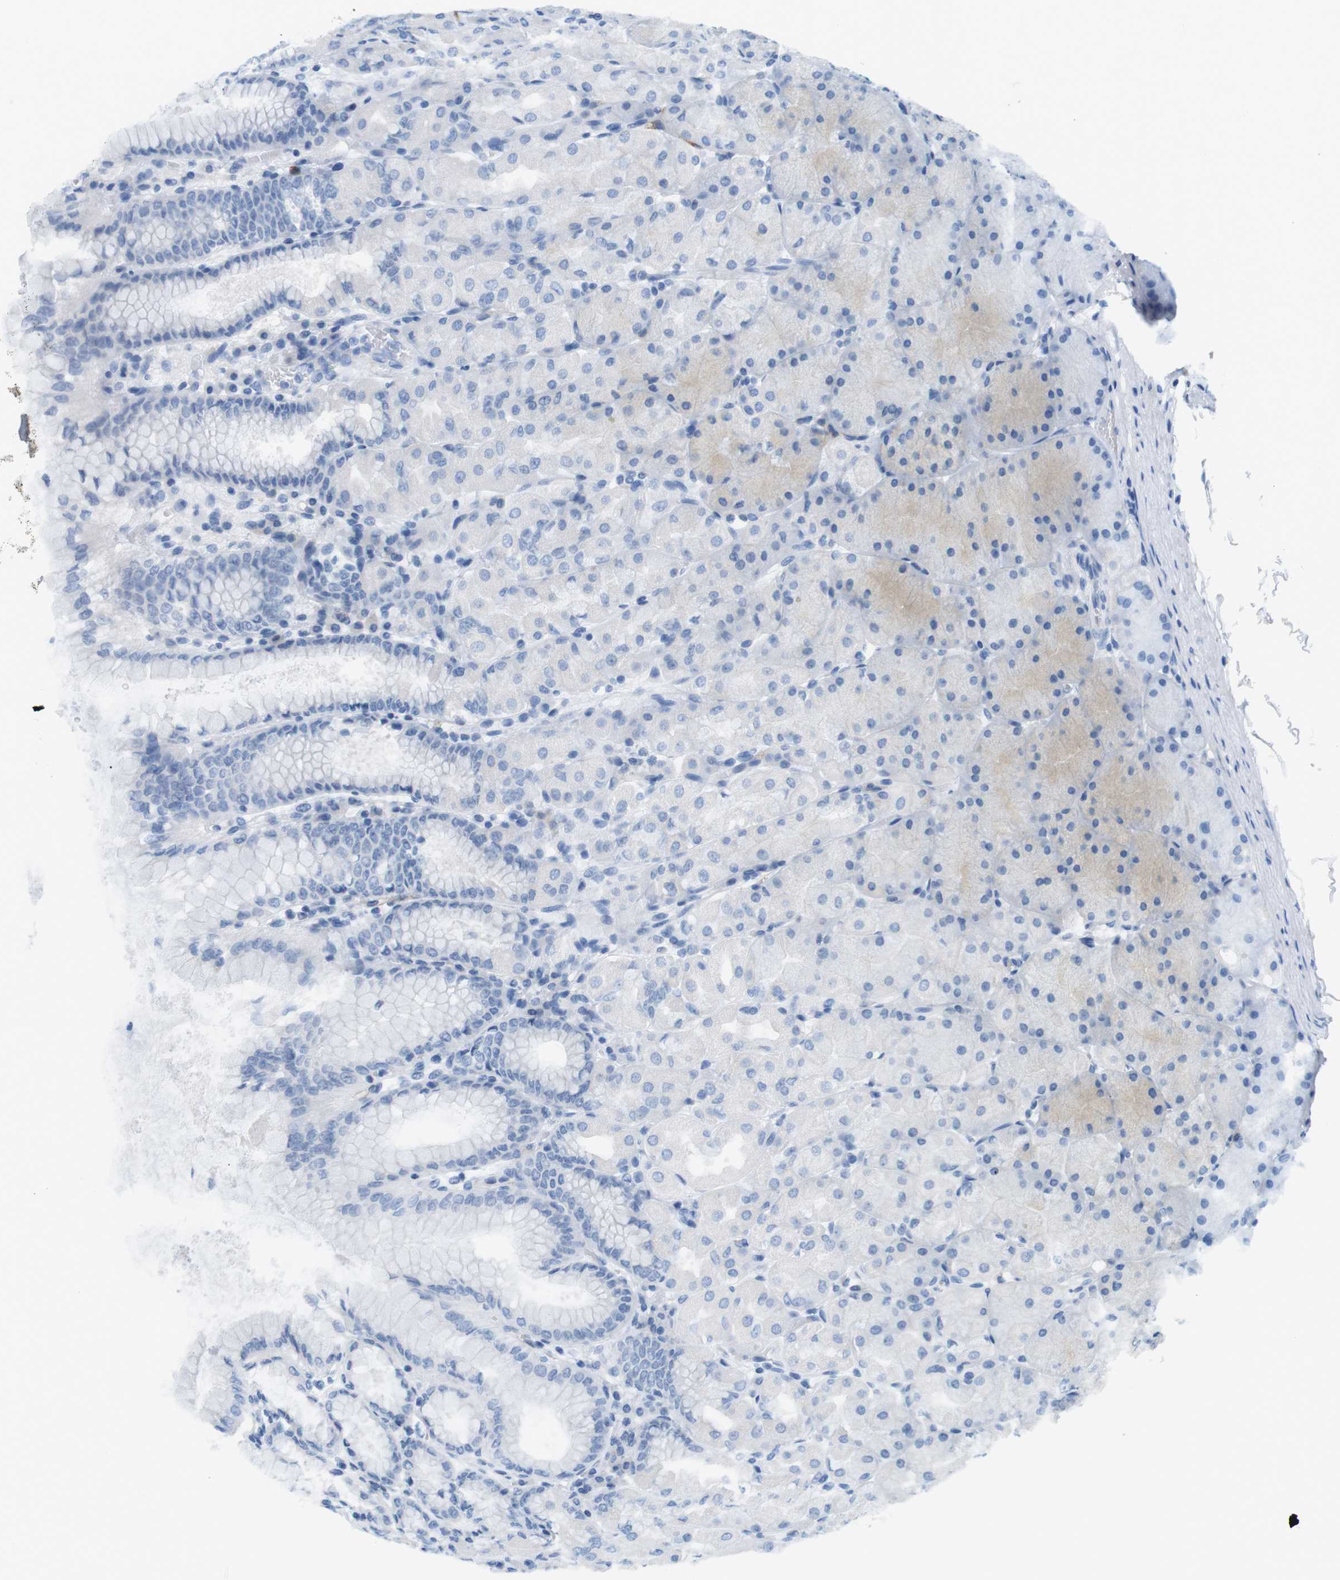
{"staining": {"intensity": "weak", "quantity": "<25%", "location": "cytoplasmic/membranous"}, "tissue": "stomach", "cell_type": "Glandular cells", "image_type": "normal", "snomed": [{"axis": "morphology", "description": "Normal tissue, NOS"}, {"axis": "topography", "description": "Stomach, upper"}], "caption": "An immunohistochemistry (IHC) micrograph of normal stomach is shown. There is no staining in glandular cells of stomach. The staining was performed using DAB to visualize the protein expression in brown, while the nuclei were stained in blue with hematoxylin (Magnification: 20x).", "gene": "TNFRSF4", "patient": {"sex": "female", "age": 56}}